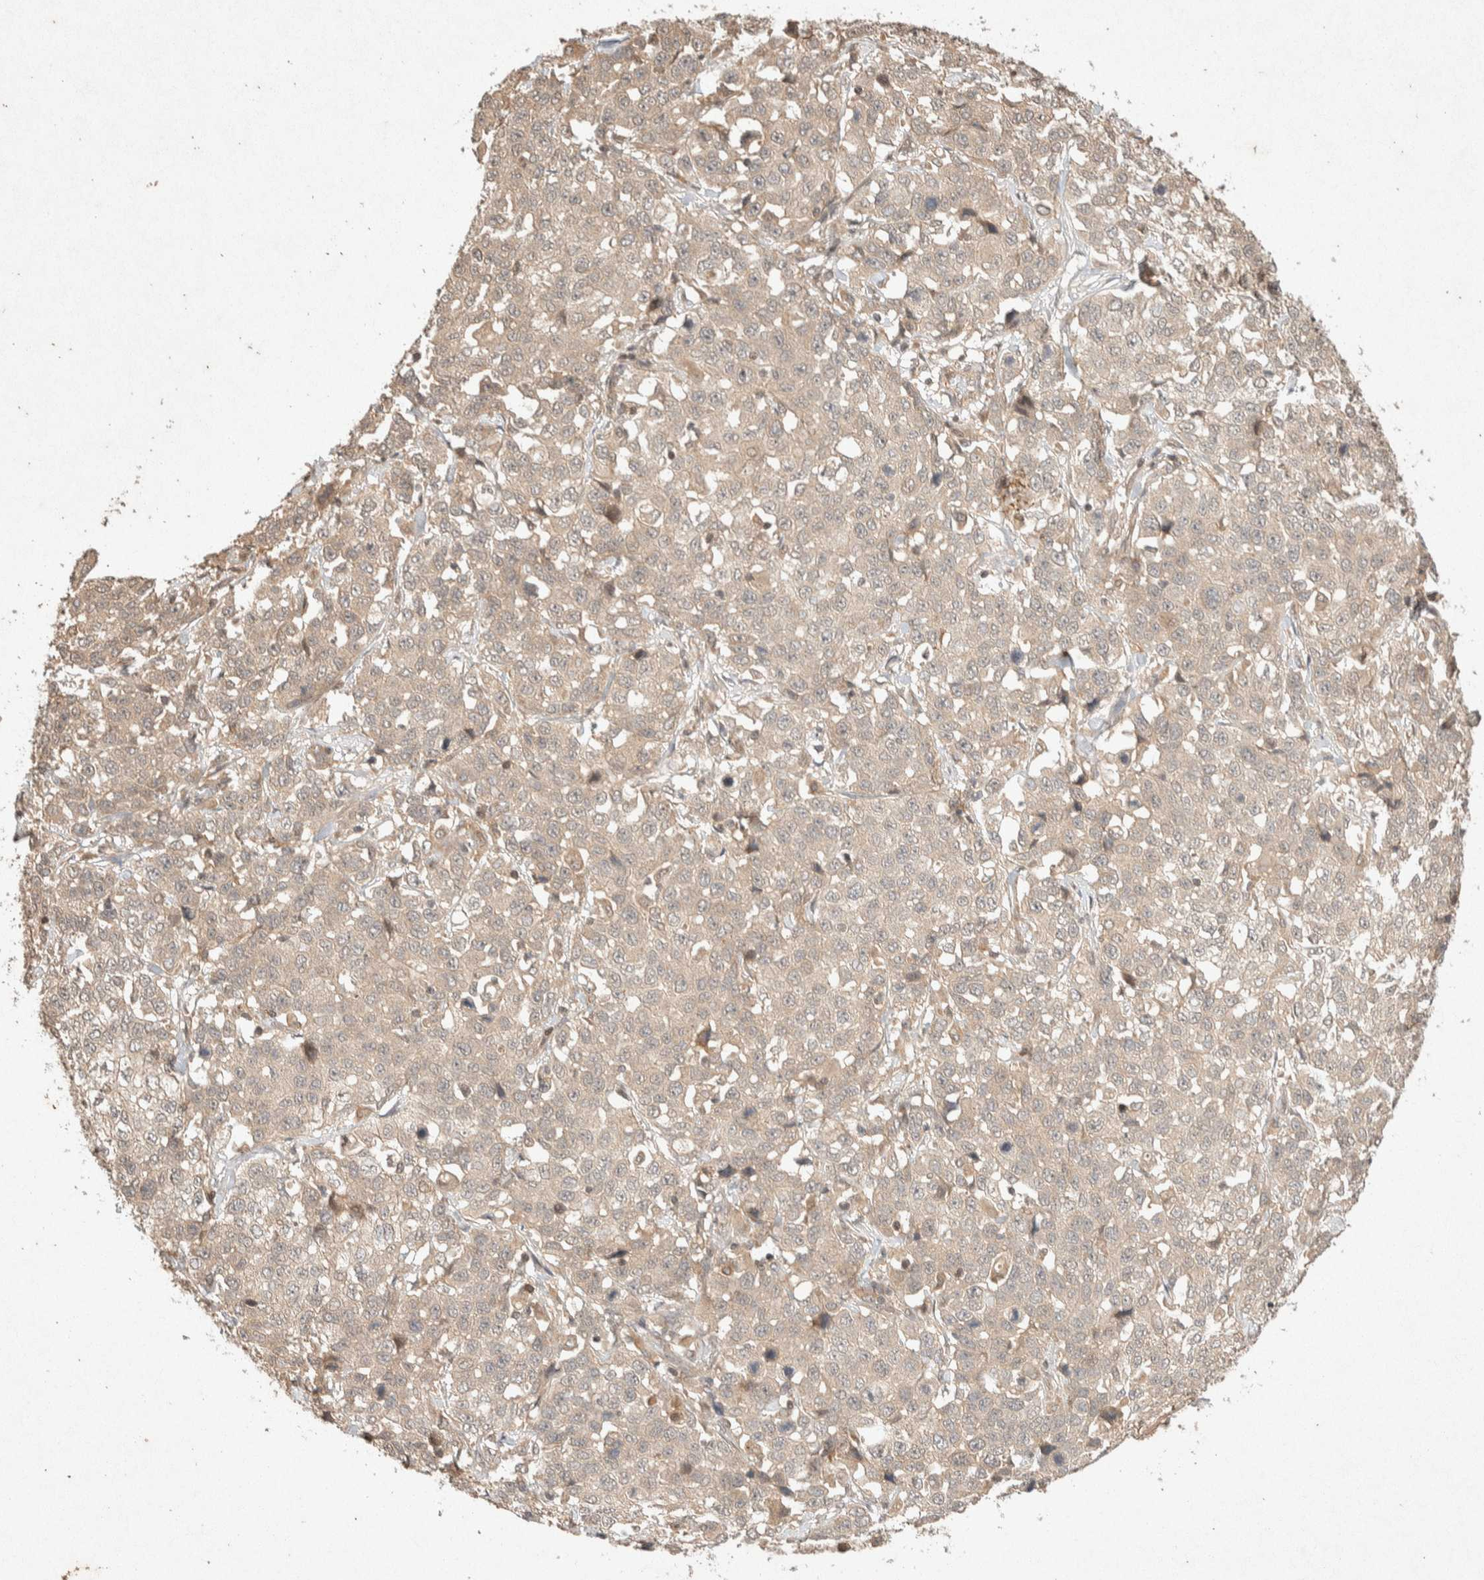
{"staining": {"intensity": "weak", "quantity": "<25%", "location": "cytoplasmic/membranous"}, "tissue": "stomach cancer", "cell_type": "Tumor cells", "image_type": "cancer", "snomed": [{"axis": "morphology", "description": "Normal tissue, NOS"}, {"axis": "morphology", "description": "Adenocarcinoma, NOS"}, {"axis": "topography", "description": "Stomach"}], "caption": "An image of stomach adenocarcinoma stained for a protein reveals no brown staining in tumor cells. Nuclei are stained in blue.", "gene": "THRA", "patient": {"sex": "male", "age": 48}}